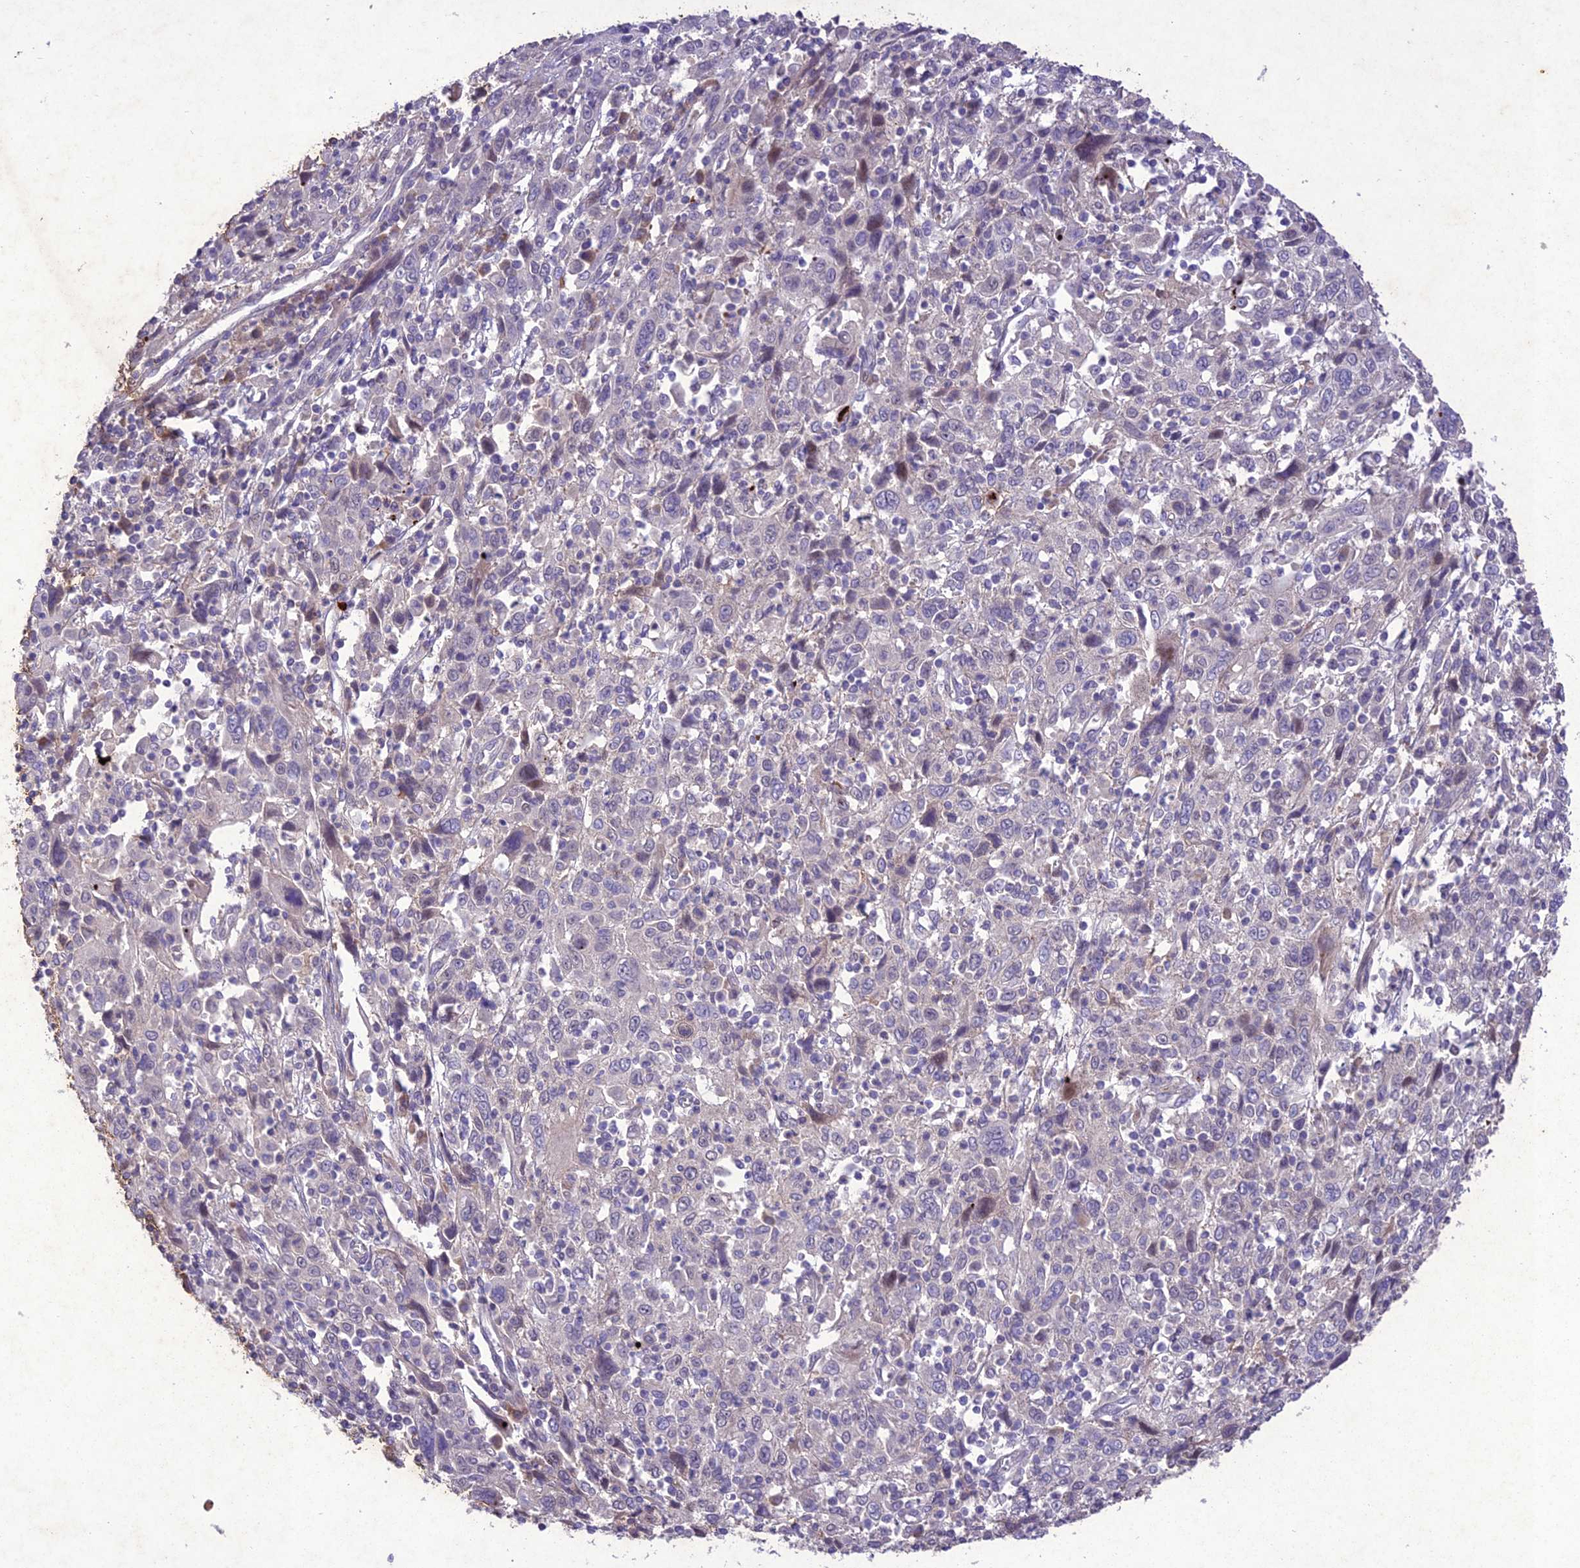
{"staining": {"intensity": "negative", "quantity": "none", "location": "none"}, "tissue": "cervical cancer", "cell_type": "Tumor cells", "image_type": "cancer", "snomed": [{"axis": "morphology", "description": "Squamous cell carcinoma, NOS"}, {"axis": "topography", "description": "Cervix"}], "caption": "High power microscopy photomicrograph of an immunohistochemistry micrograph of cervical squamous cell carcinoma, revealing no significant staining in tumor cells. (Stains: DAB IHC with hematoxylin counter stain, Microscopy: brightfield microscopy at high magnification).", "gene": "ANKRD52", "patient": {"sex": "female", "age": 46}}